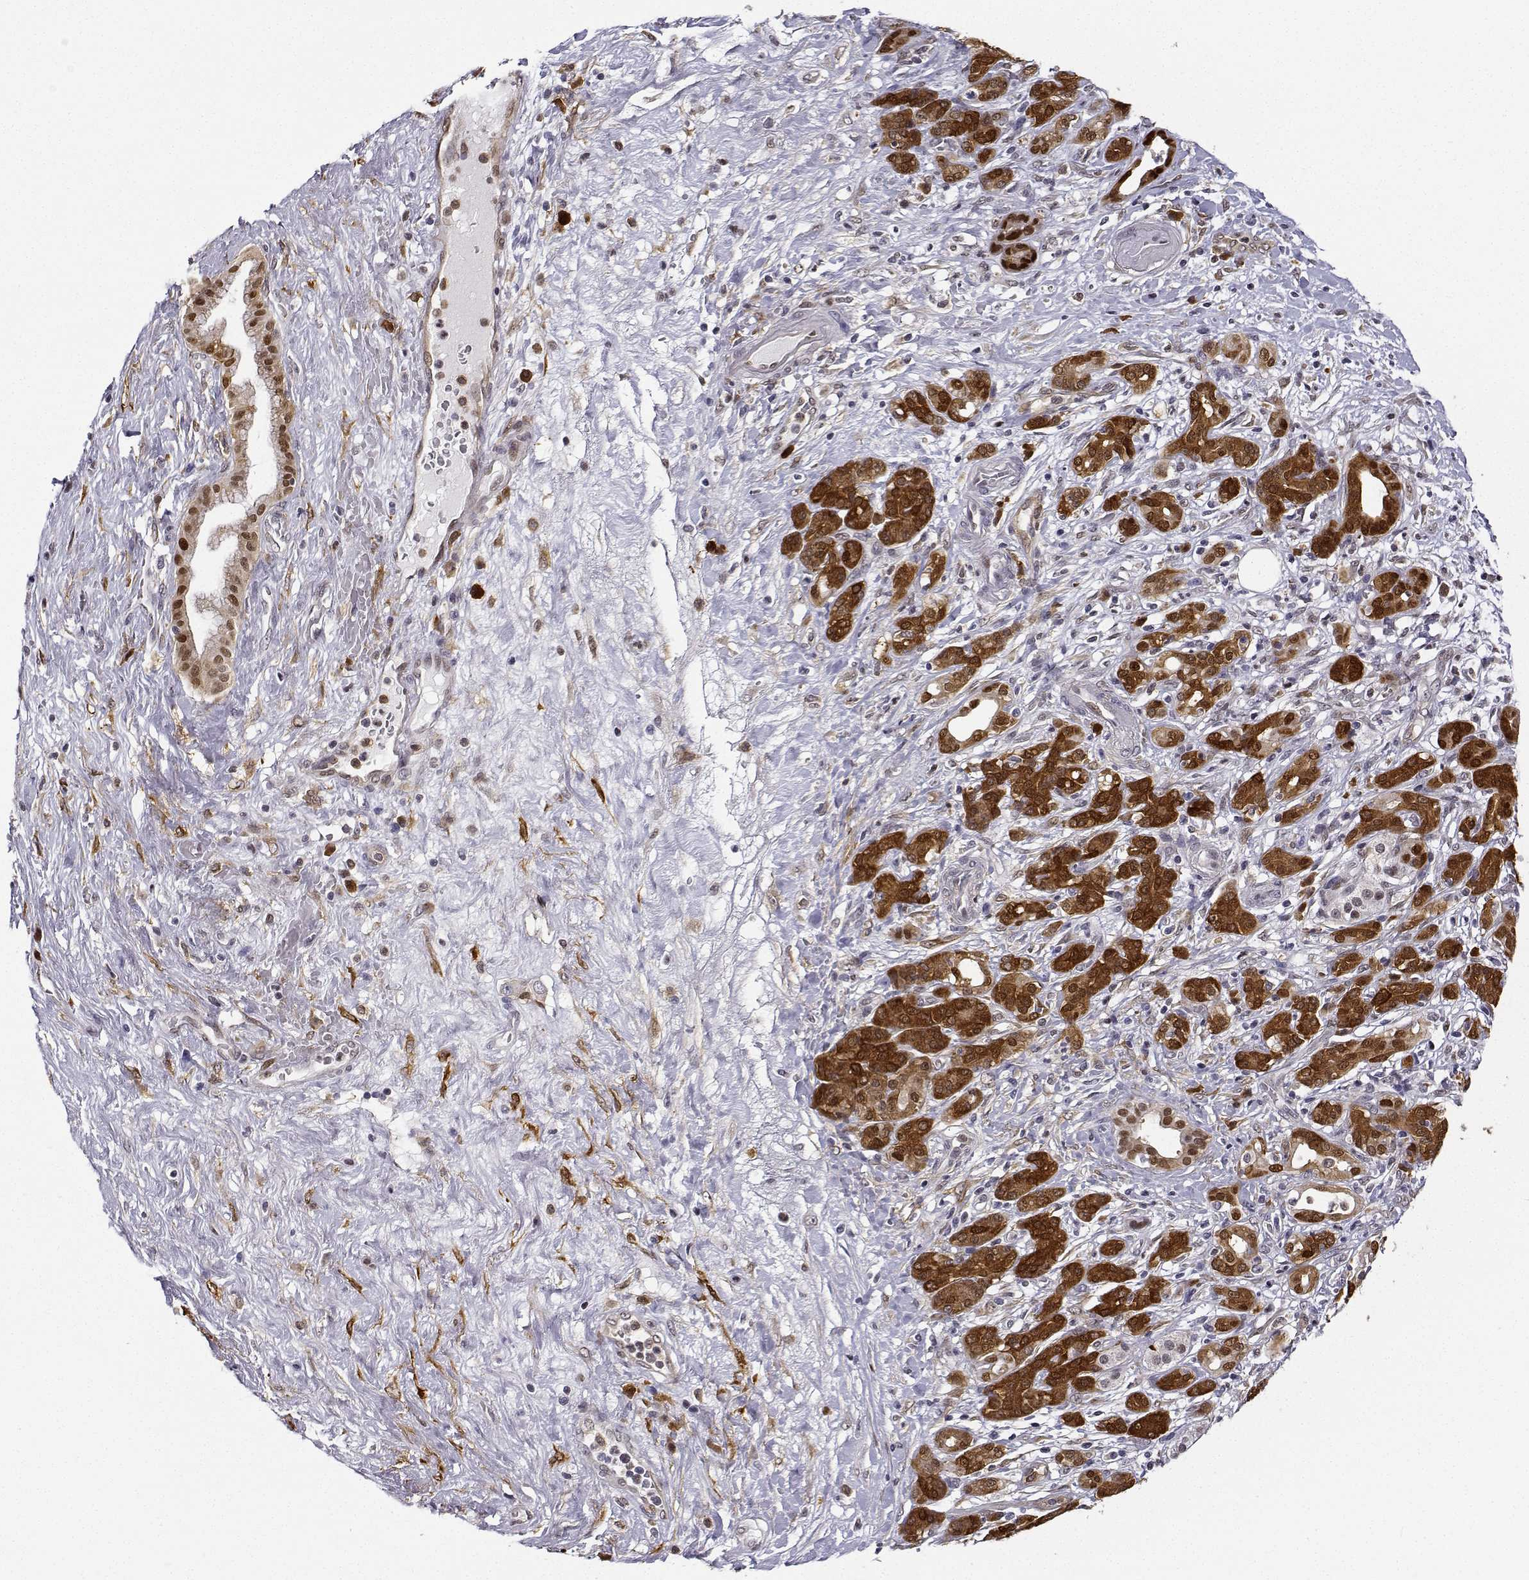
{"staining": {"intensity": "strong", "quantity": ">75%", "location": "cytoplasmic/membranous,nuclear"}, "tissue": "pancreatic cancer", "cell_type": "Tumor cells", "image_type": "cancer", "snomed": [{"axis": "morphology", "description": "Adenocarcinoma, NOS"}, {"axis": "topography", "description": "Pancreas"}], "caption": "Immunohistochemistry (IHC) image of pancreatic cancer (adenocarcinoma) stained for a protein (brown), which displays high levels of strong cytoplasmic/membranous and nuclear staining in approximately >75% of tumor cells.", "gene": "PHGDH", "patient": {"sex": "male", "age": 44}}